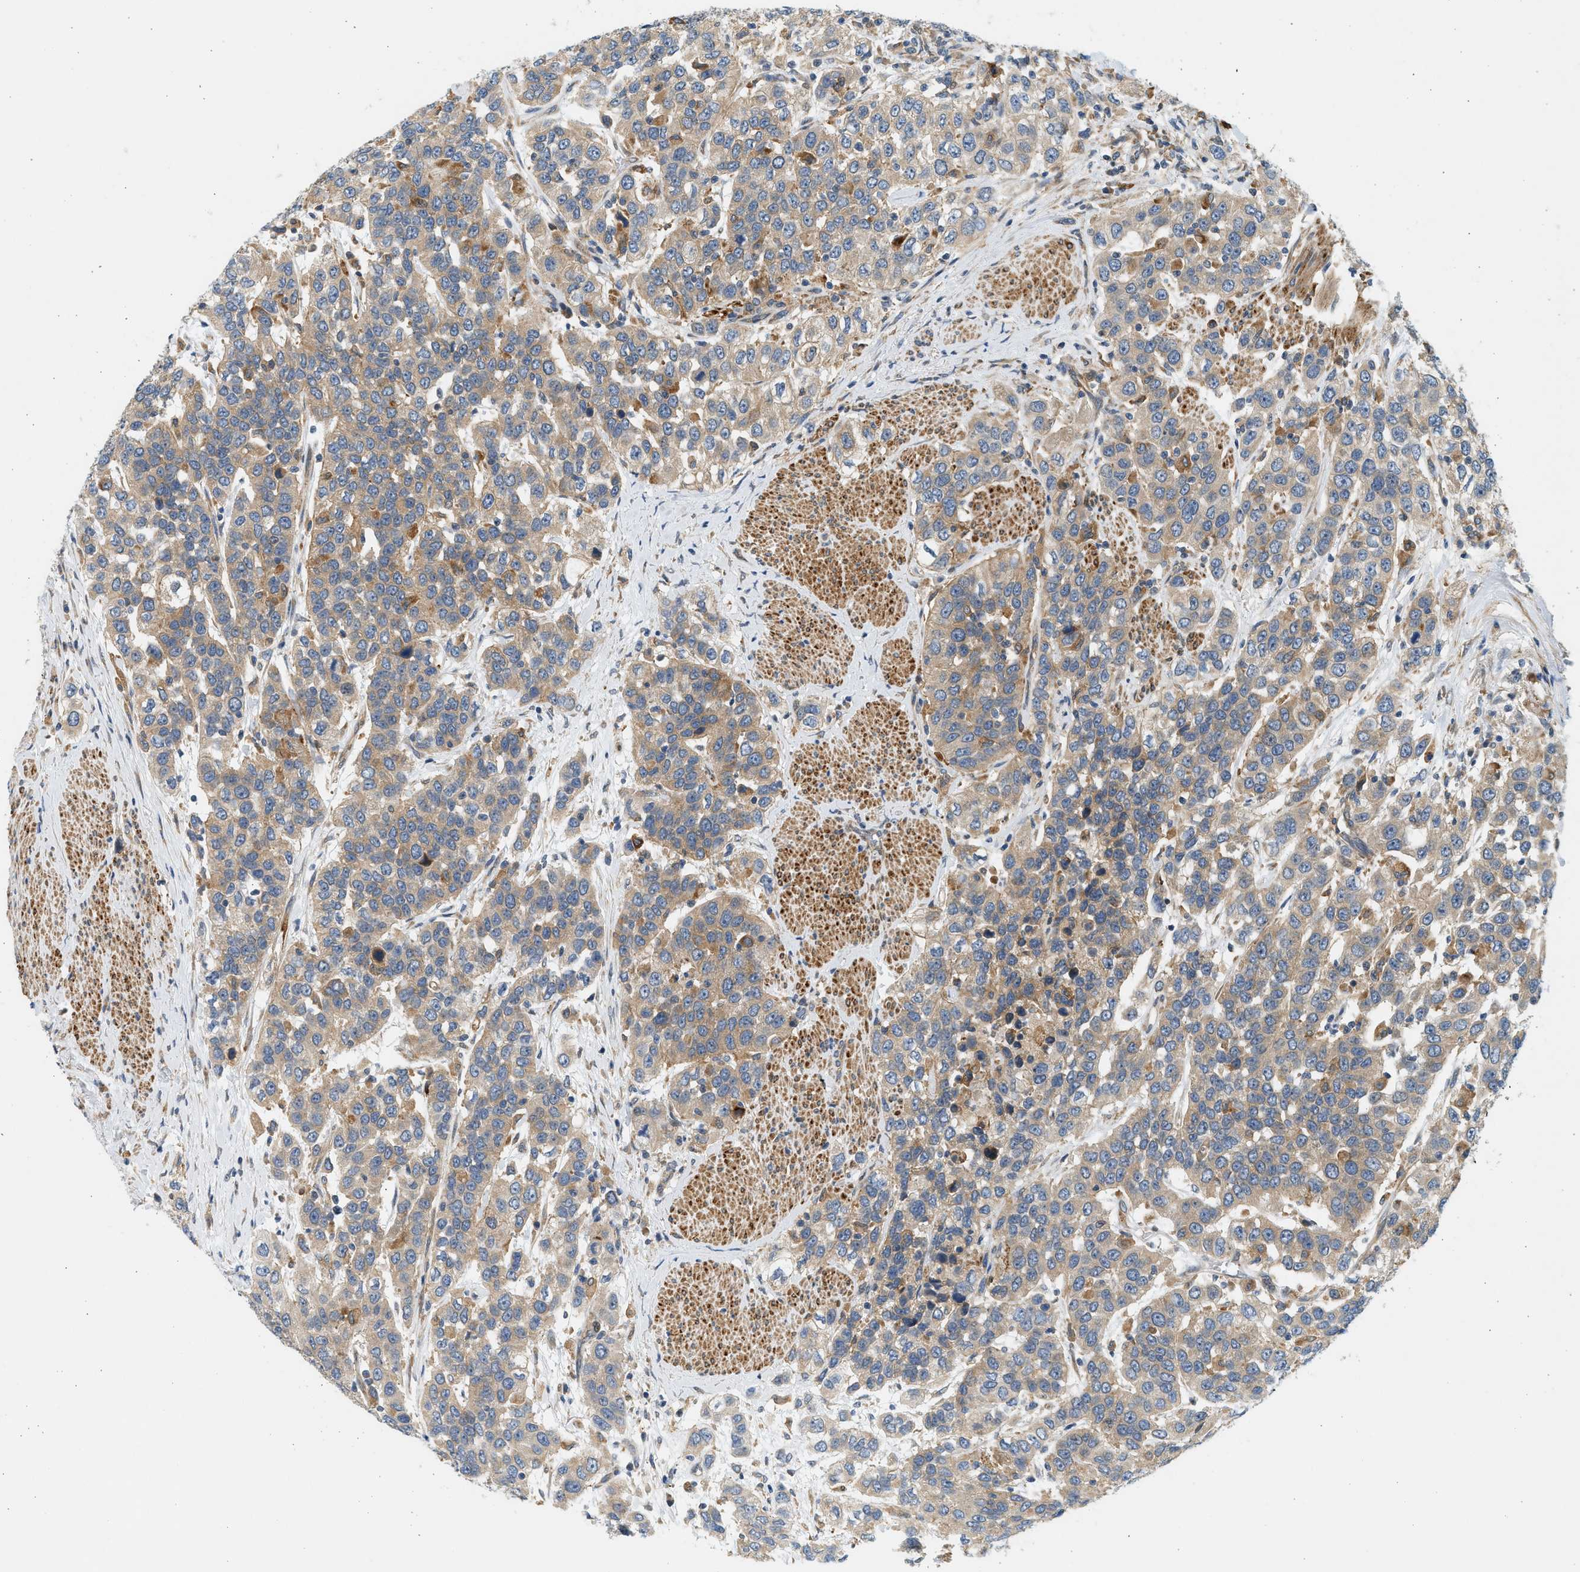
{"staining": {"intensity": "moderate", "quantity": ">75%", "location": "cytoplasmic/membranous"}, "tissue": "urothelial cancer", "cell_type": "Tumor cells", "image_type": "cancer", "snomed": [{"axis": "morphology", "description": "Urothelial carcinoma, High grade"}, {"axis": "topography", "description": "Urinary bladder"}], "caption": "IHC of urothelial carcinoma (high-grade) displays medium levels of moderate cytoplasmic/membranous positivity in about >75% of tumor cells.", "gene": "KDELR2", "patient": {"sex": "female", "age": 80}}